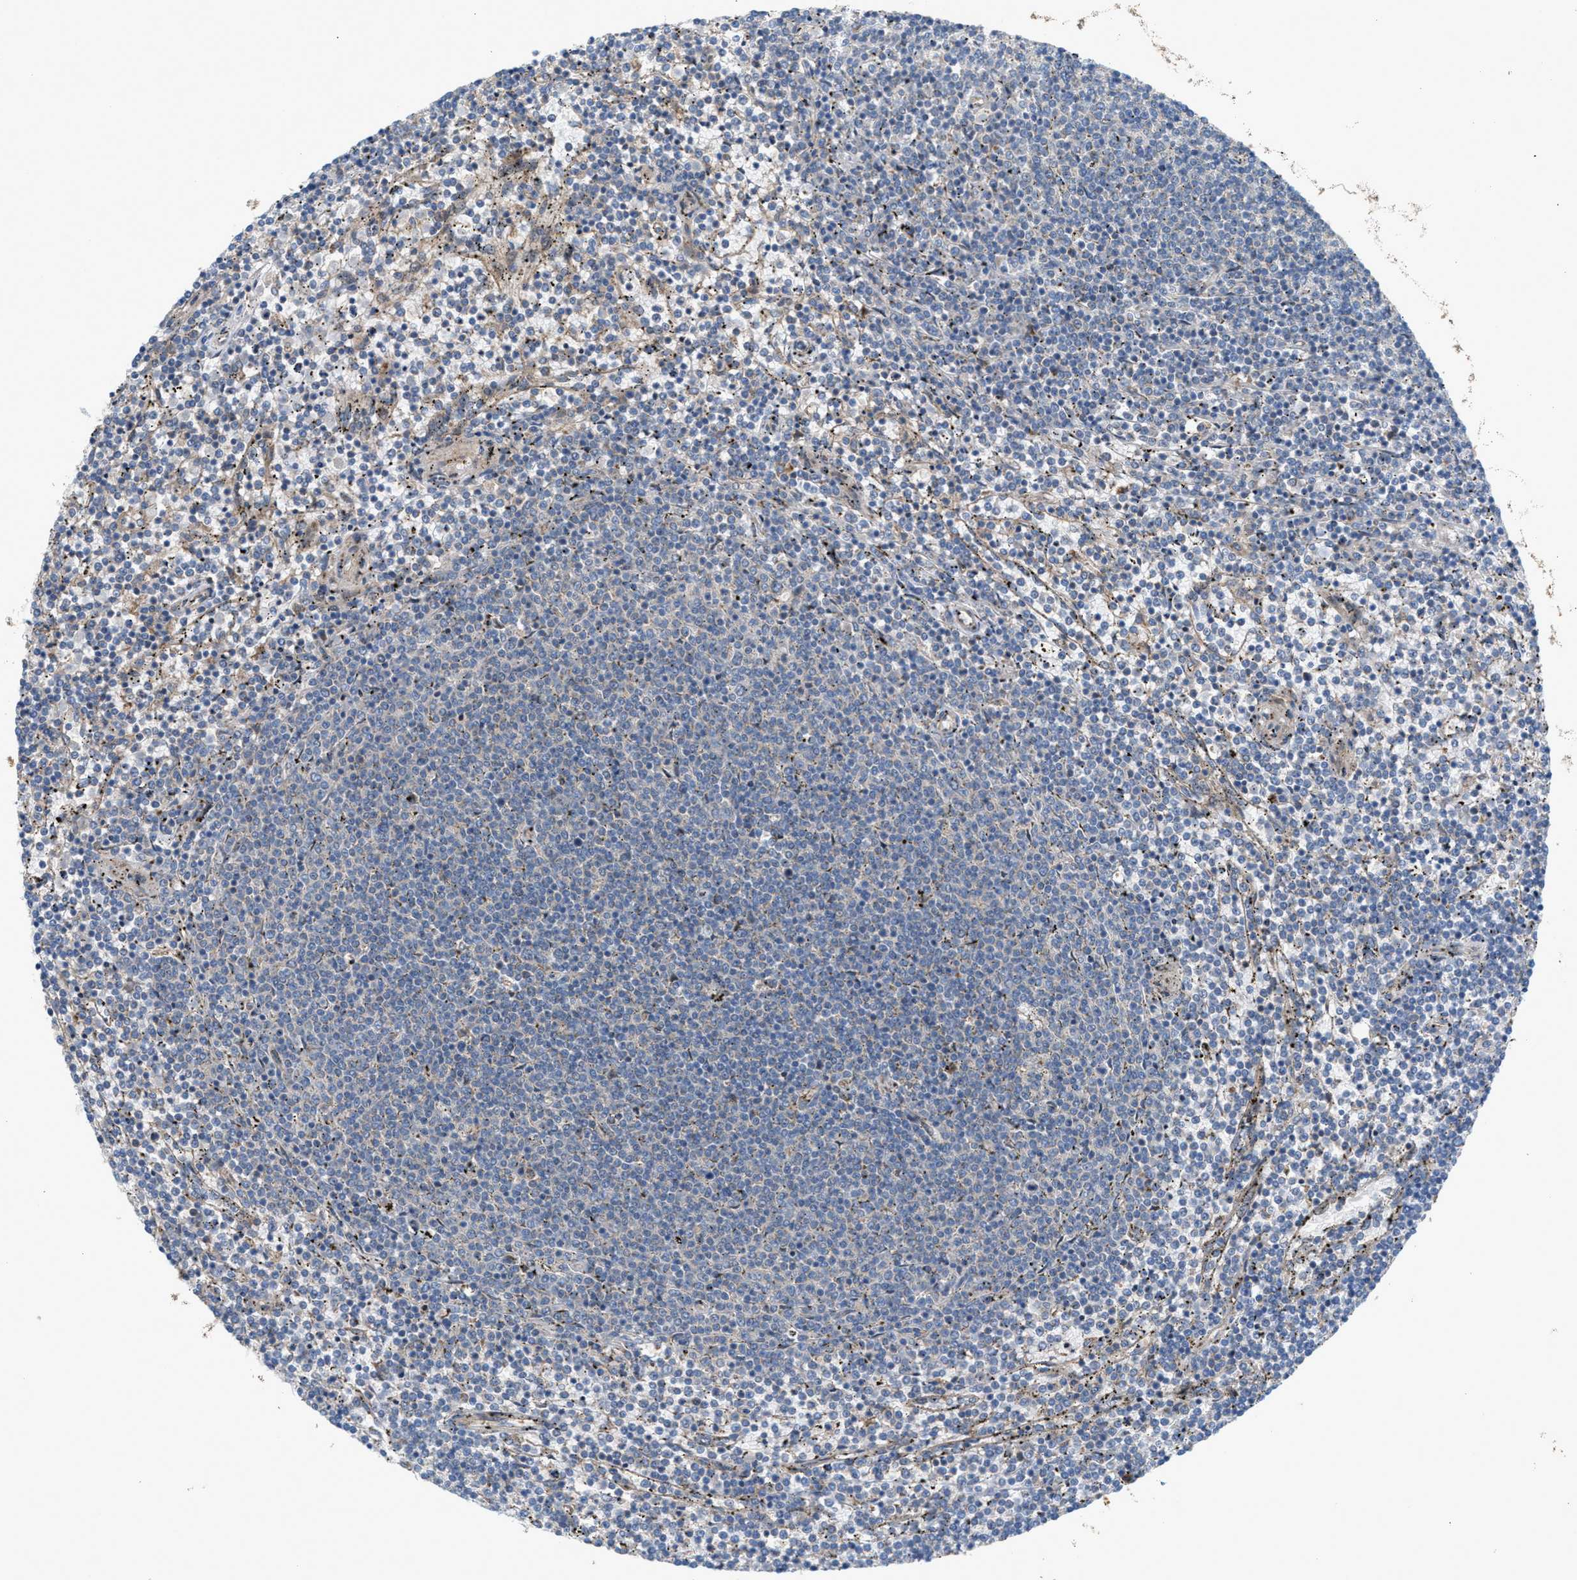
{"staining": {"intensity": "negative", "quantity": "none", "location": "none"}, "tissue": "lymphoma", "cell_type": "Tumor cells", "image_type": "cancer", "snomed": [{"axis": "morphology", "description": "Malignant lymphoma, non-Hodgkin's type, Low grade"}, {"axis": "topography", "description": "Spleen"}], "caption": "An immunohistochemistry micrograph of lymphoma is shown. There is no staining in tumor cells of lymphoma.", "gene": "CYB5D1", "patient": {"sex": "female", "age": 50}}